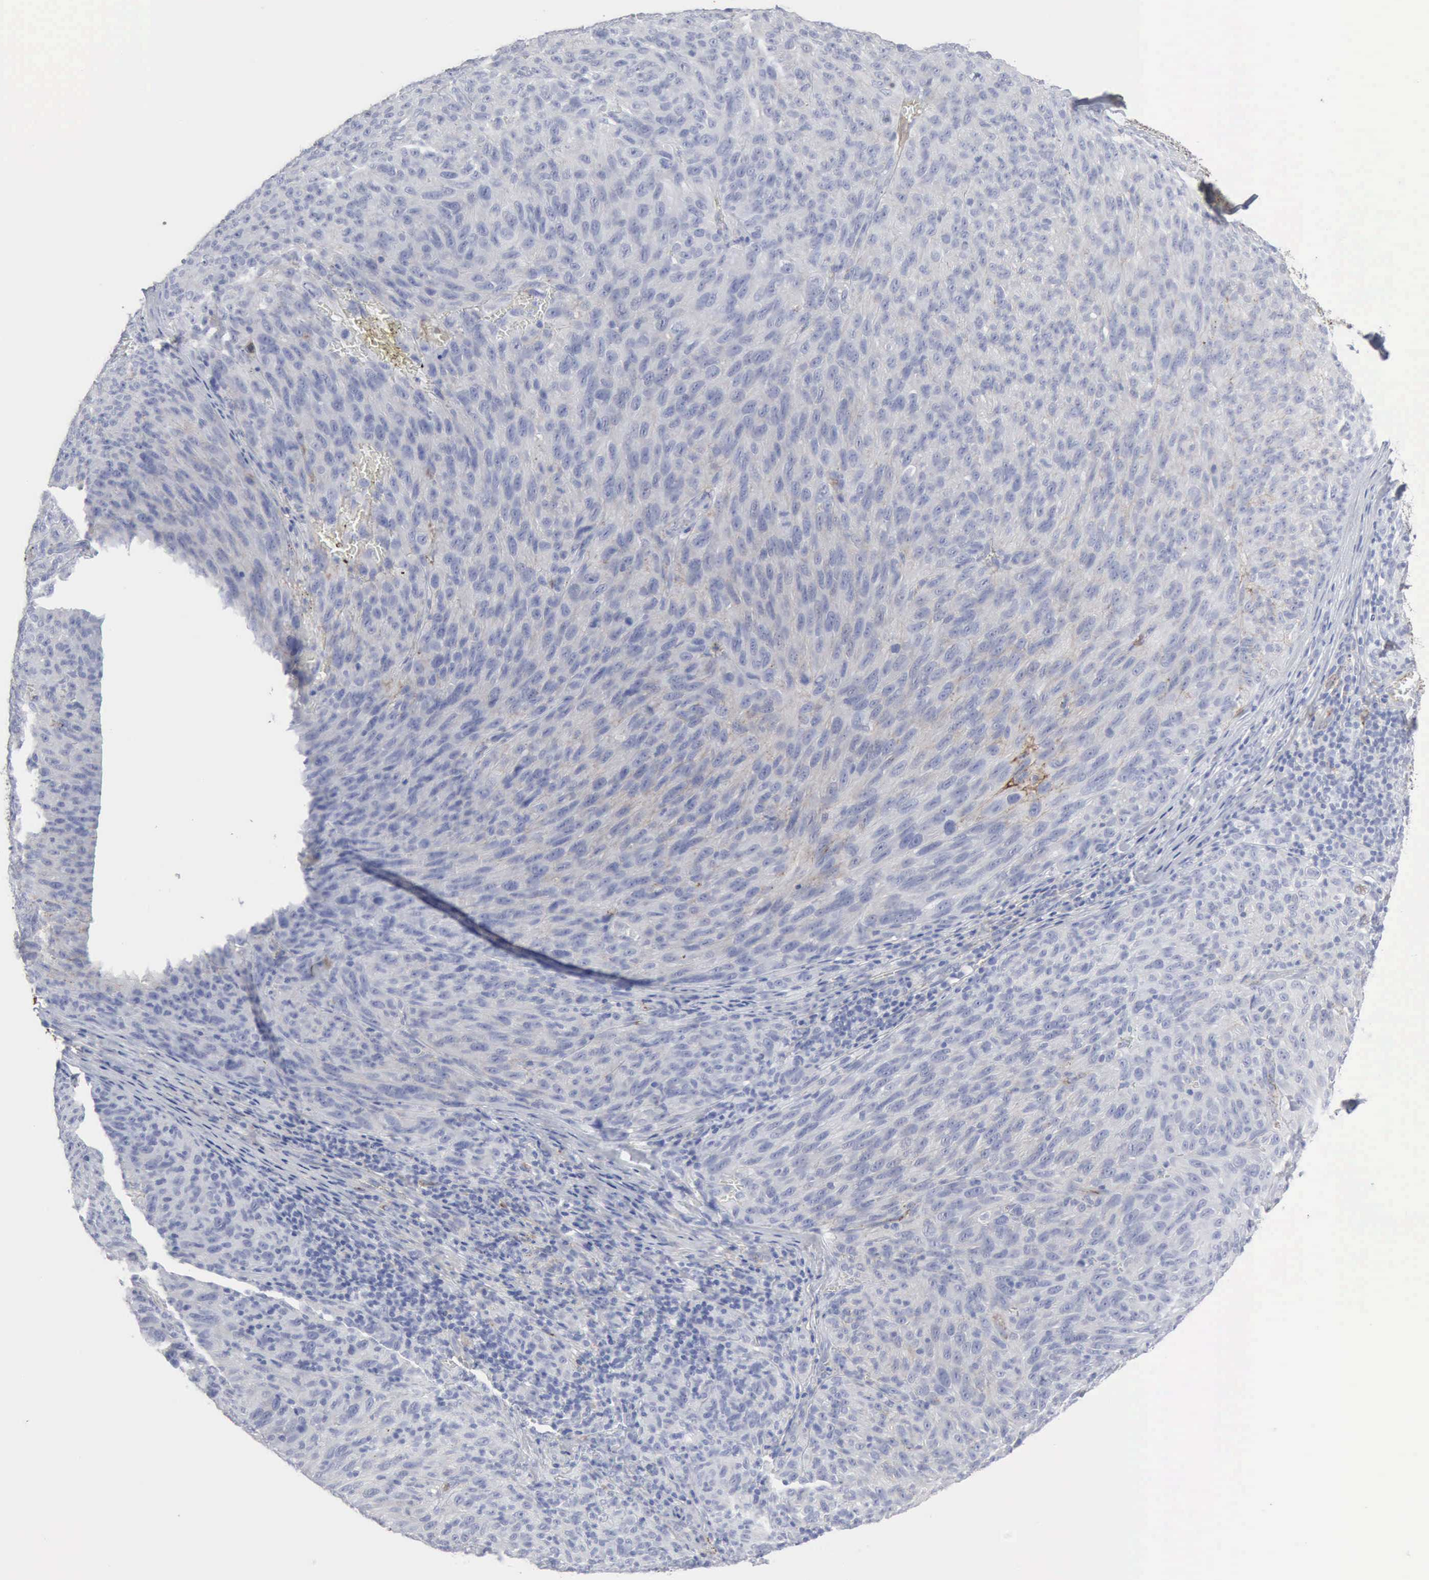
{"staining": {"intensity": "negative", "quantity": "none", "location": "none"}, "tissue": "melanoma", "cell_type": "Tumor cells", "image_type": "cancer", "snomed": [{"axis": "morphology", "description": "Malignant melanoma, NOS"}, {"axis": "topography", "description": "Skin"}], "caption": "Human malignant melanoma stained for a protein using immunohistochemistry exhibits no positivity in tumor cells.", "gene": "C4BPA", "patient": {"sex": "male", "age": 76}}